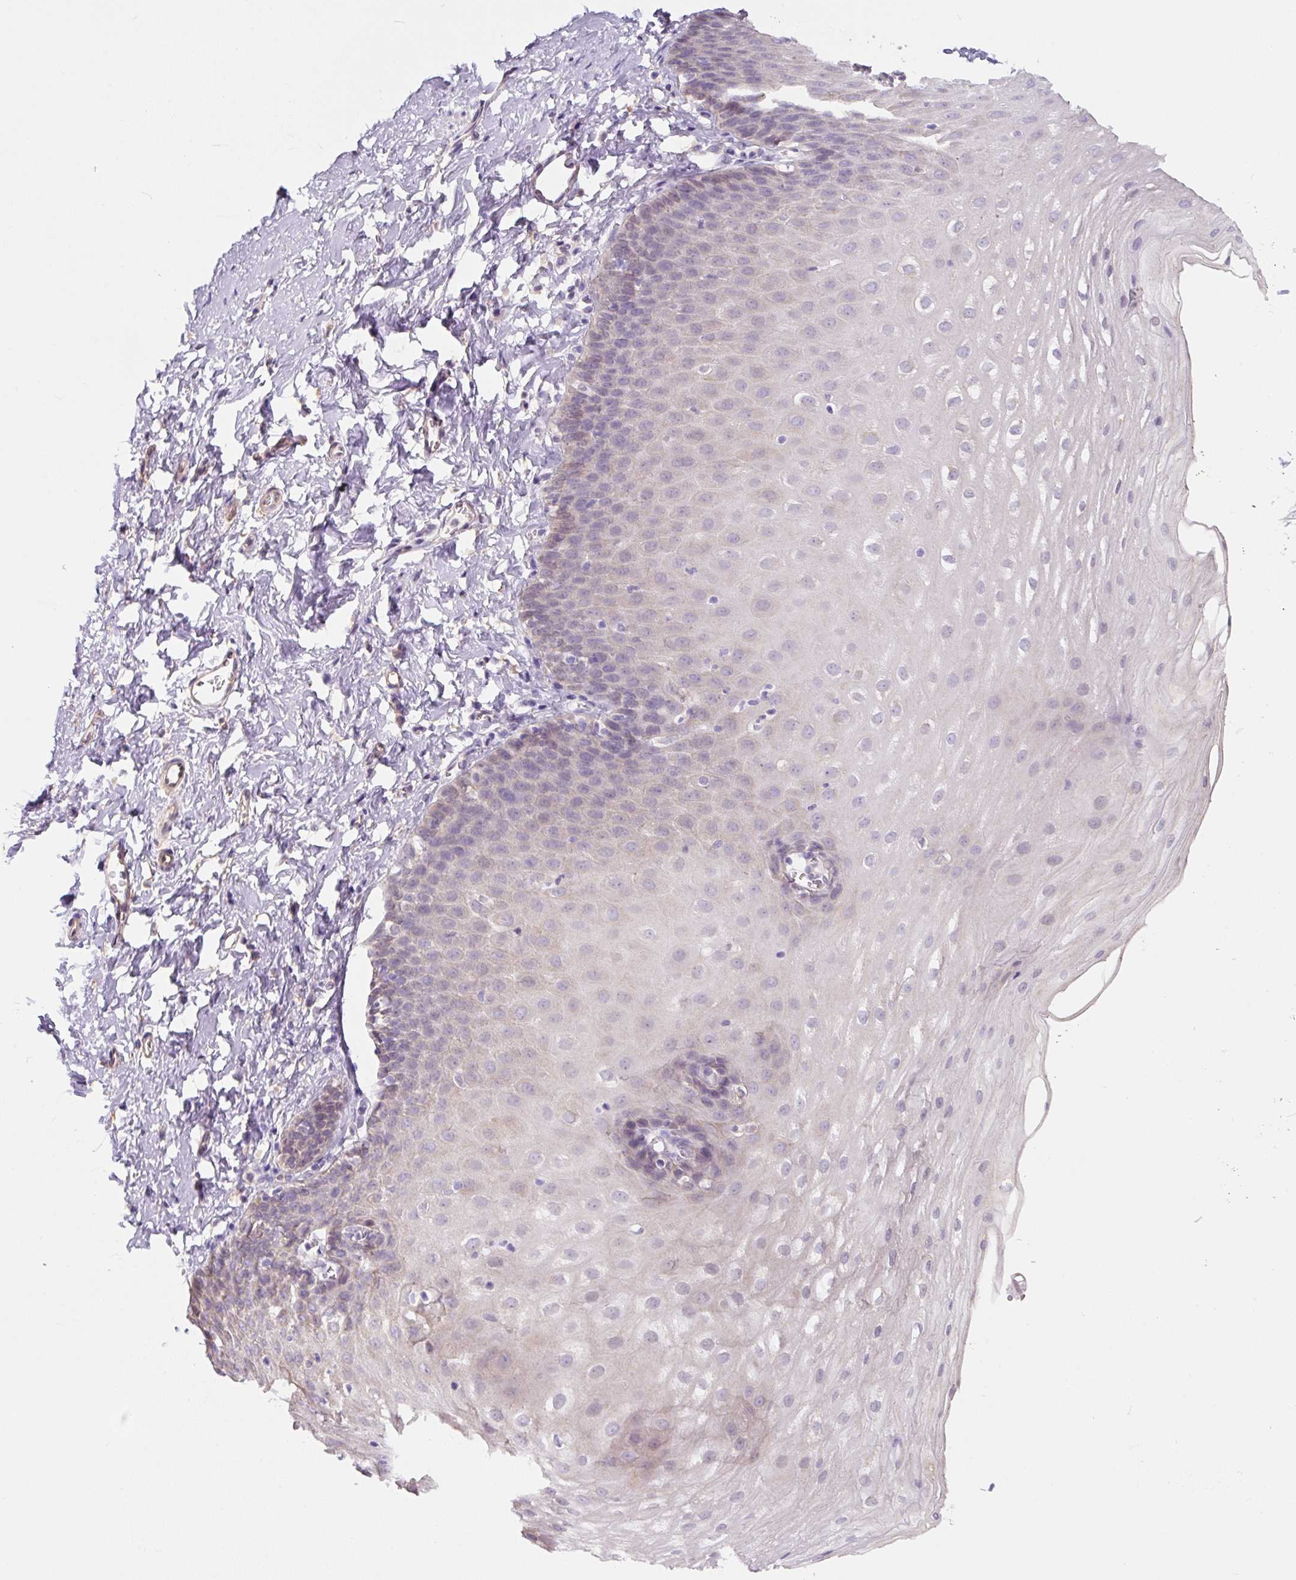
{"staining": {"intensity": "weak", "quantity": "25%-75%", "location": "cytoplasmic/membranous"}, "tissue": "esophagus", "cell_type": "Squamous epithelial cells", "image_type": "normal", "snomed": [{"axis": "morphology", "description": "Normal tissue, NOS"}, {"axis": "topography", "description": "Esophagus"}], "caption": "Squamous epithelial cells show low levels of weak cytoplasmic/membranous staining in approximately 25%-75% of cells in benign human esophagus.", "gene": "ASRGL1", "patient": {"sex": "male", "age": 70}}